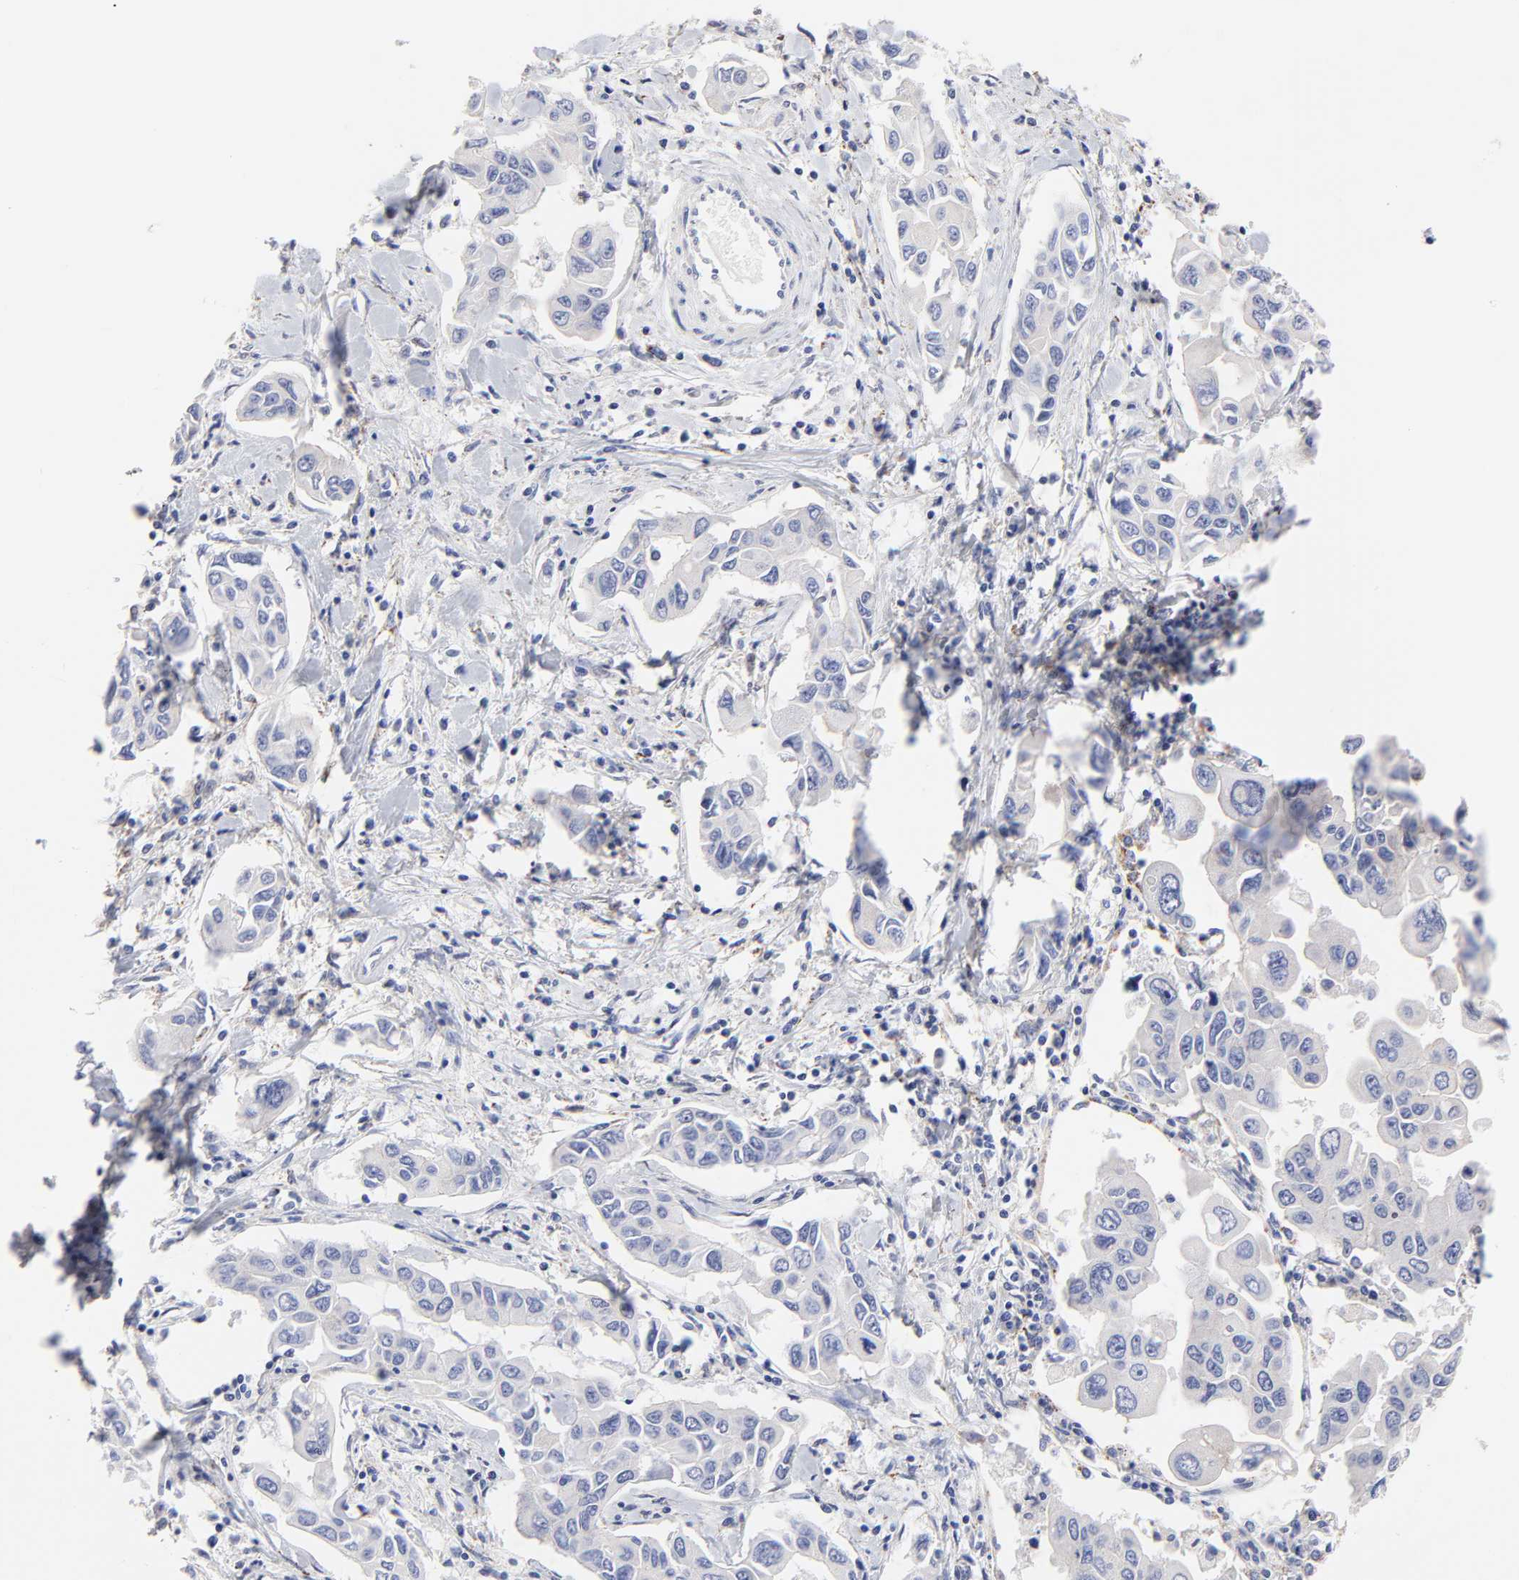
{"staining": {"intensity": "negative", "quantity": "none", "location": "none"}, "tissue": "lung cancer", "cell_type": "Tumor cells", "image_type": "cancer", "snomed": [{"axis": "morphology", "description": "Adenocarcinoma, NOS"}, {"axis": "topography", "description": "Lymph node"}, {"axis": "topography", "description": "Lung"}], "caption": "High magnification brightfield microscopy of lung adenocarcinoma stained with DAB (3,3'-diaminobenzidine) (brown) and counterstained with hematoxylin (blue): tumor cells show no significant staining. Nuclei are stained in blue.", "gene": "FBXO10", "patient": {"sex": "male", "age": 64}}